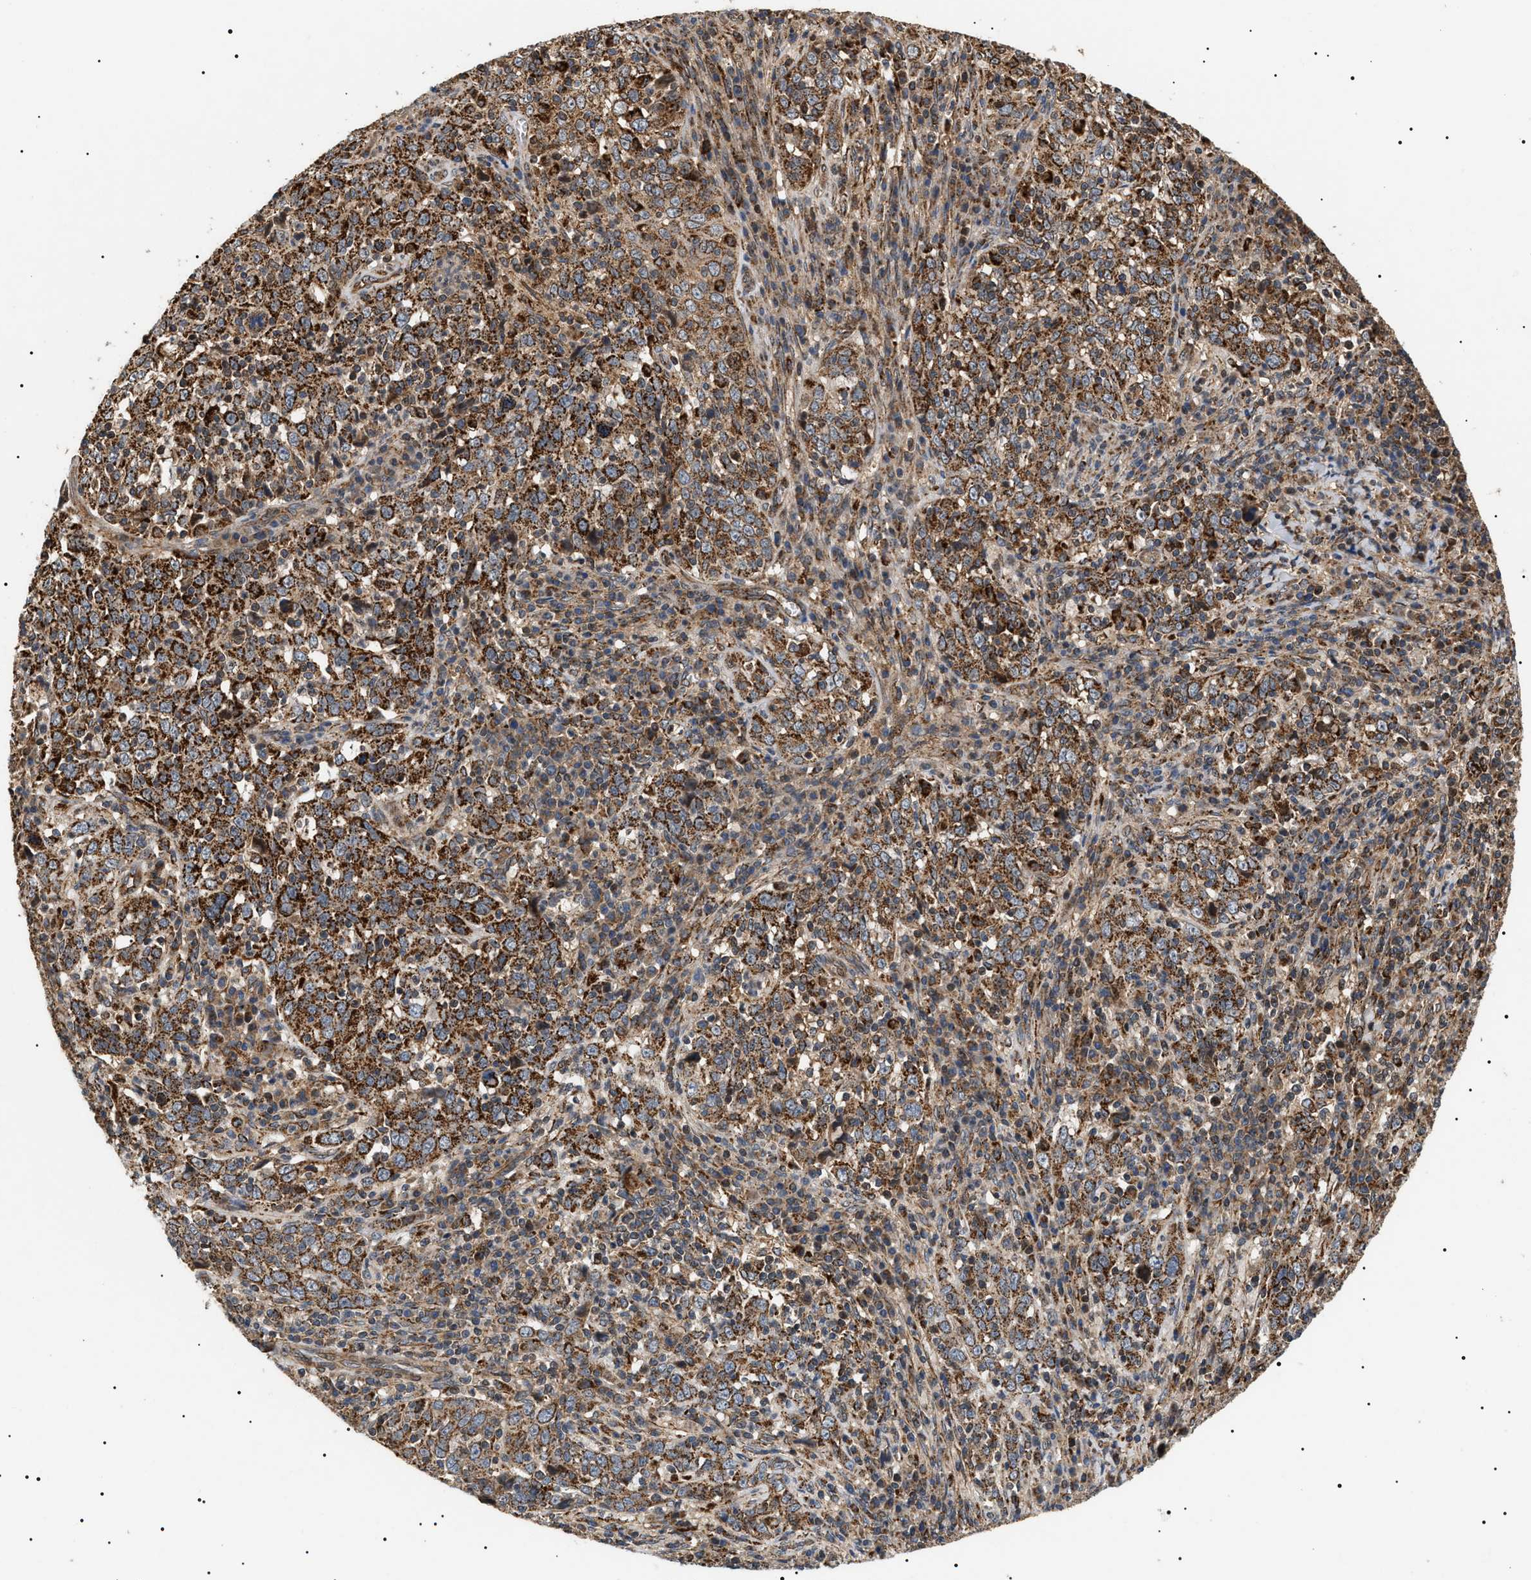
{"staining": {"intensity": "strong", "quantity": ">75%", "location": "cytoplasmic/membranous"}, "tissue": "cervical cancer", "cell_type": "Tumor cells", "image_type": "cancer", "snomed": [{"axis": "morphology", "description": "Squamous cell carcinoma, NOS"}, {"axis": "topography", "description": "Cervix"}], "caption": "A brown stain highlights strong cytoplasmic/membranous staining of a protein in squamous cell carcinoma (cervical) tumor cells.", "gene": "ZBTB26", "patient": {"sex": "female", "age": 46}}